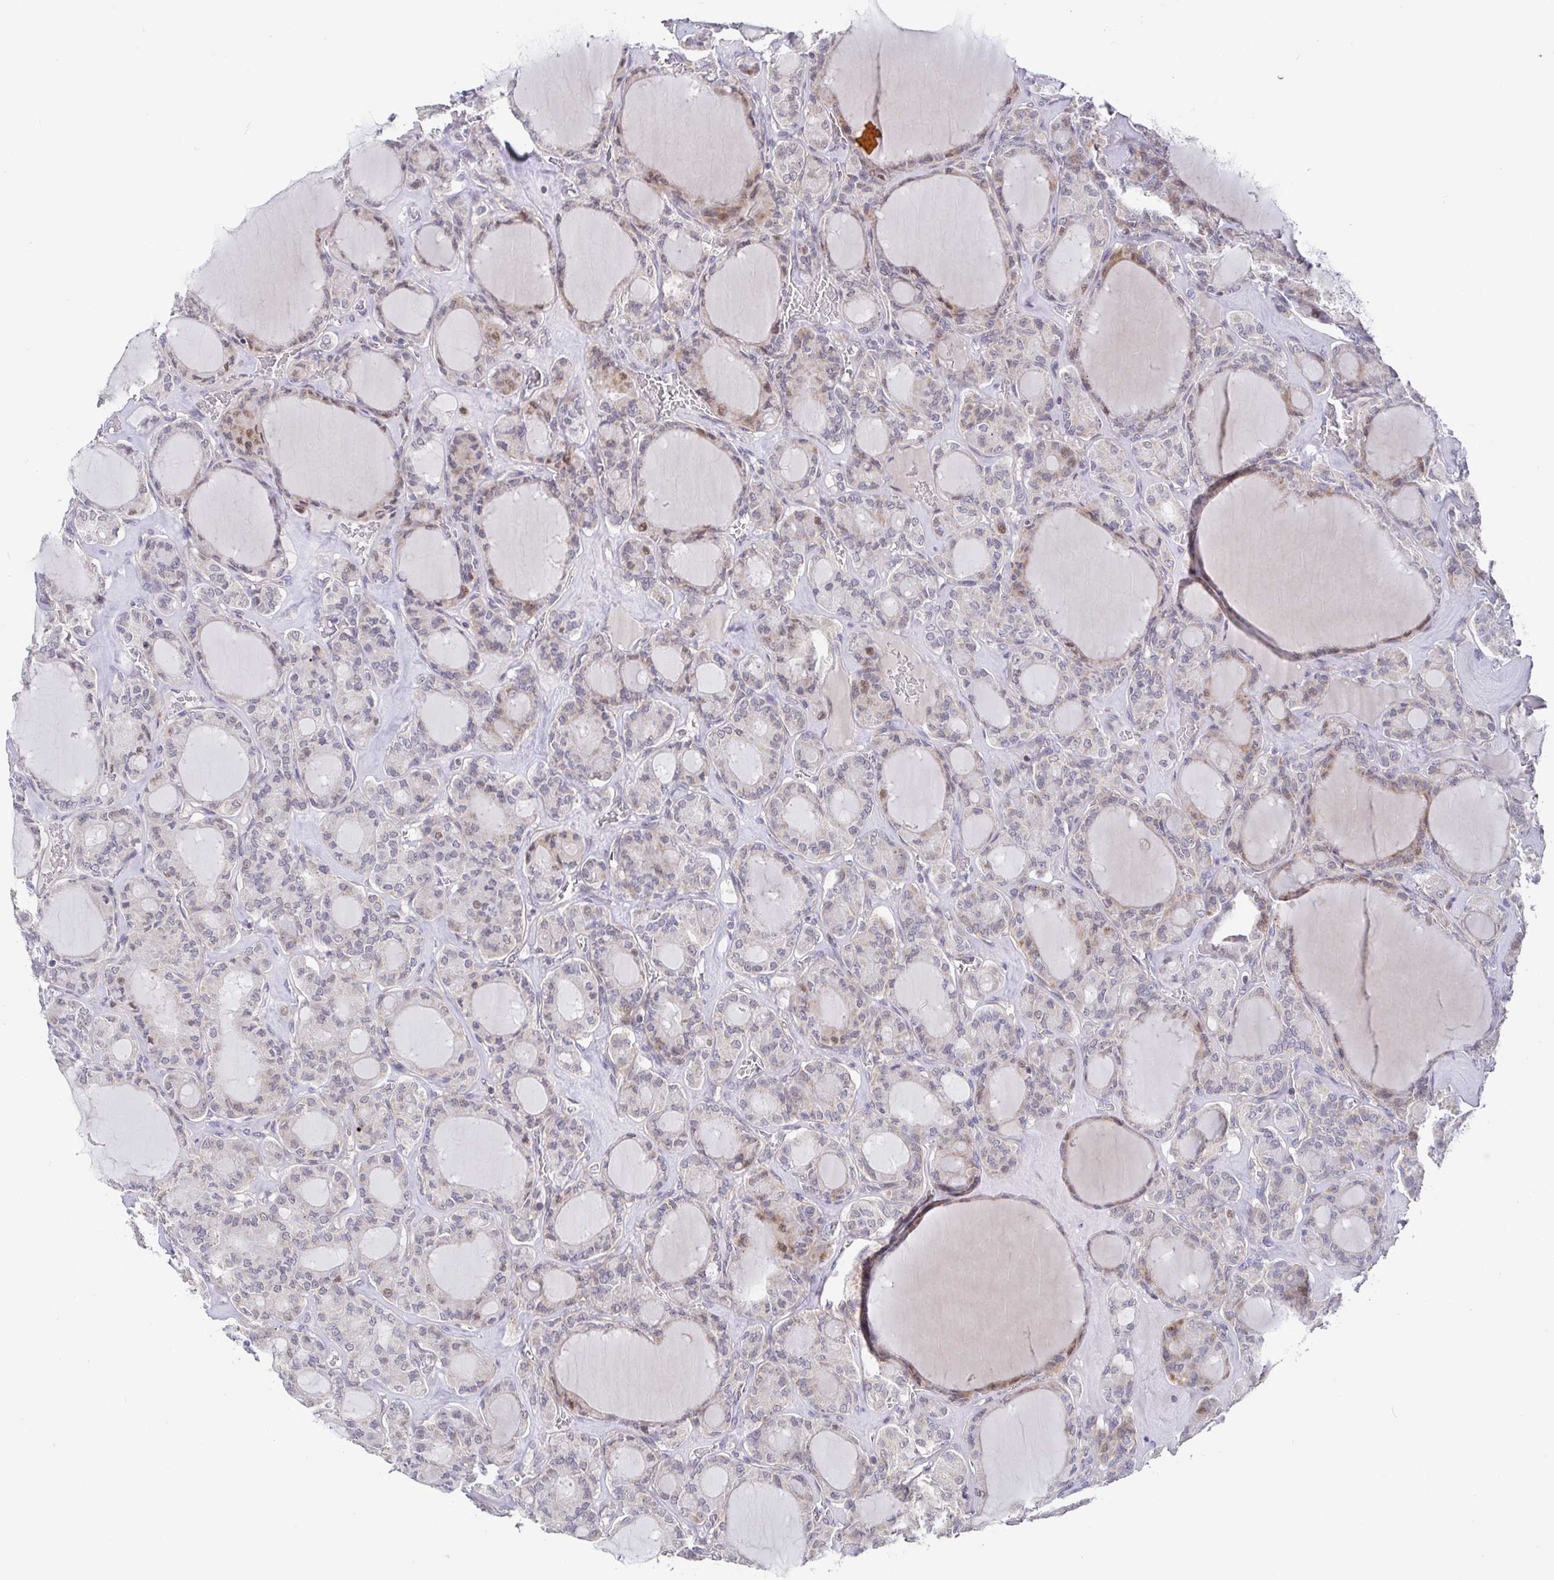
{"staining": {"intensity": "weak", "quantity": "<25%", "location": "cytoplasmic/membranous,nuclear"}, "tissue": "thyroid cancer", "cell_type": "Tumor cells", "image_type": "cancer", "snomed": [{"axis": "morphology", "description": "Papillary adenocarcinoma, NOS"}, {"axis": "topography", "description": "Thyroid gland"}], "caption": "Human thyroid cancer stained for a protein using immunohistochemistry (IHC) exhibits no staining in tumor cells.", "gene": "CIT", "patient": {"sex": "male", "age": 87}}